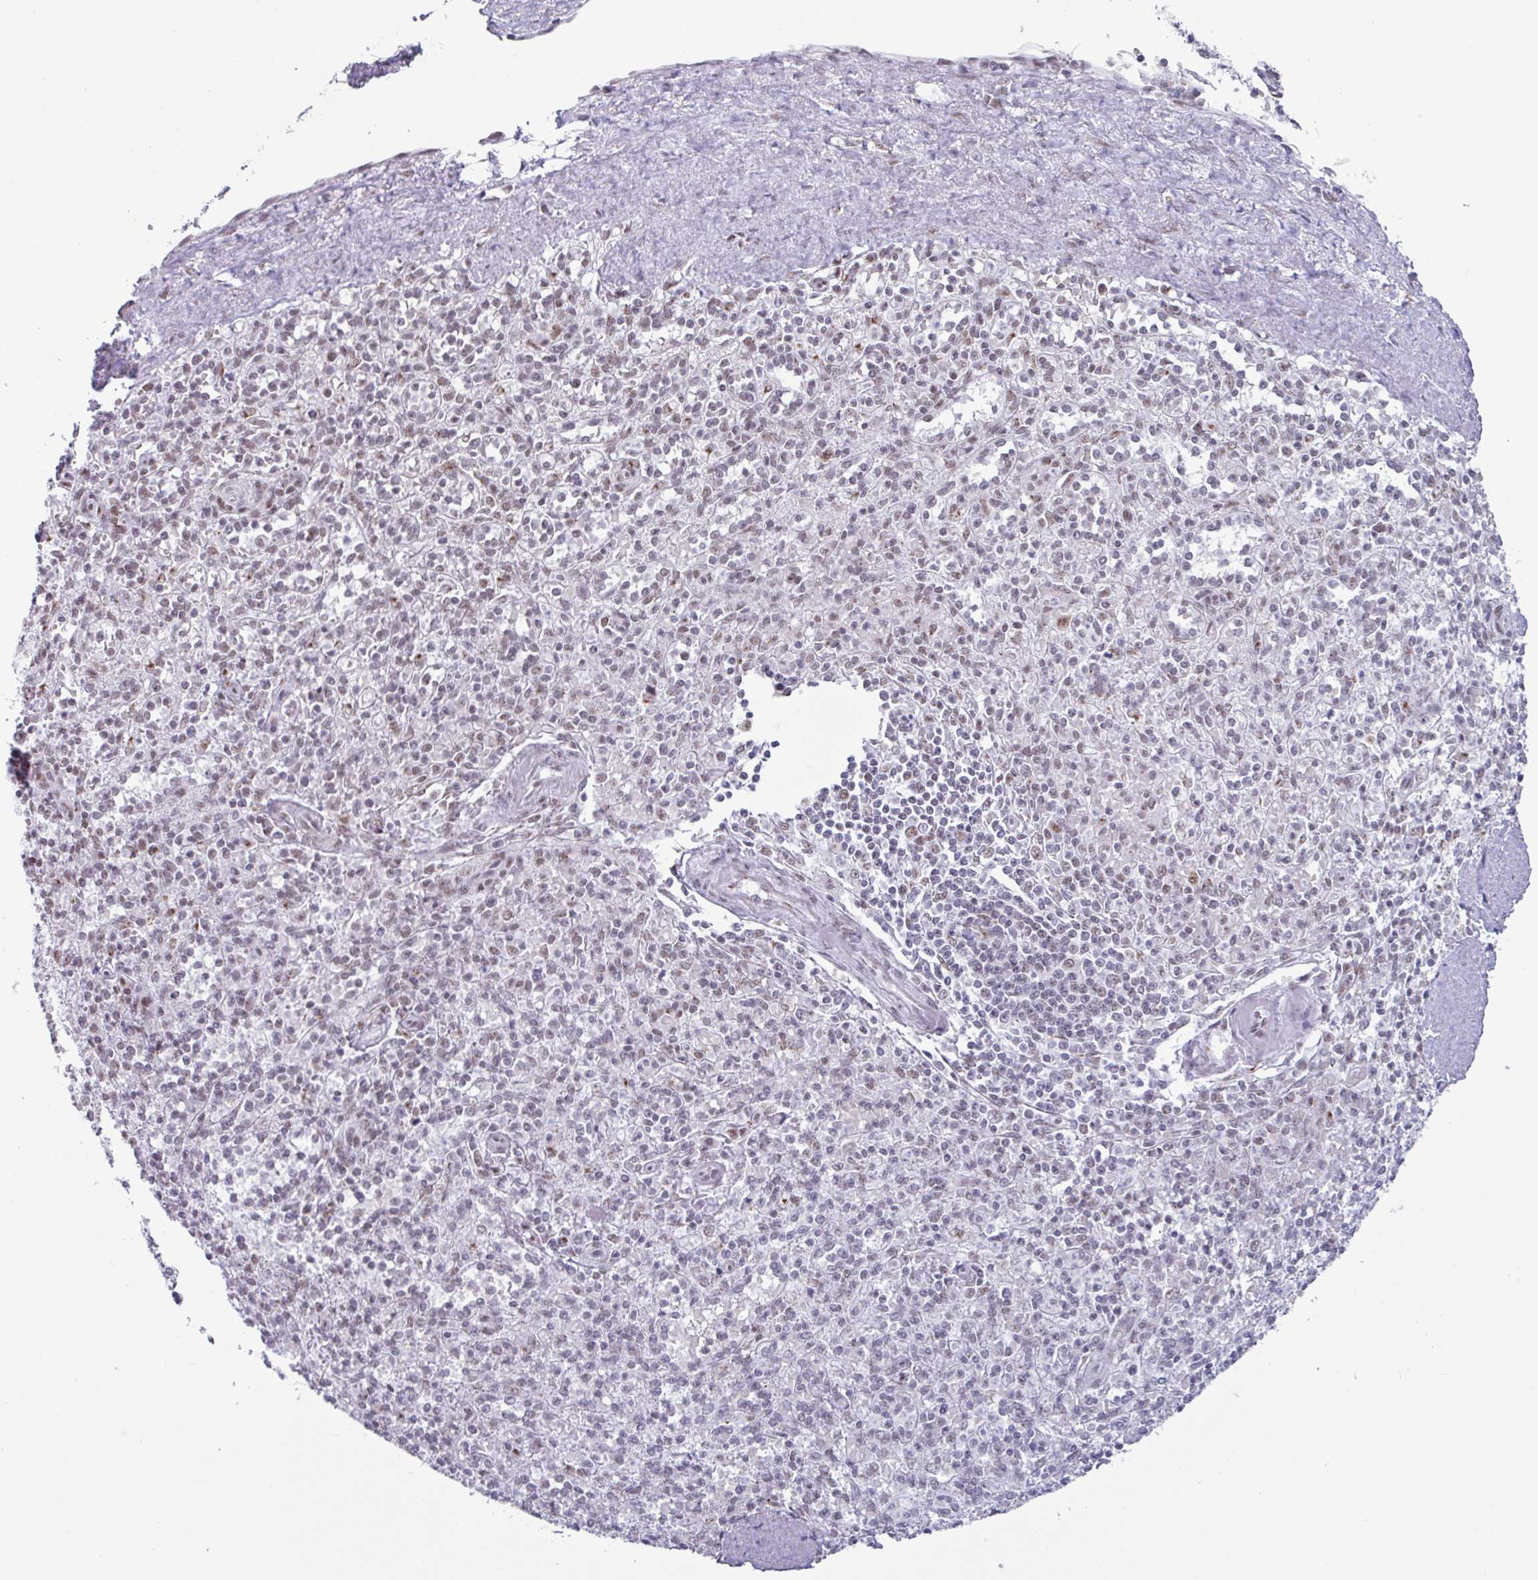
{"staining": {"intensity": "moderate", "quantity": "<25%", "location": "nuclear"}, "tissue": "spleen", "cell_type": "Cells in red pulp", "image_type": "normal", "snomed": [{"axis": "morphology", "description": "Normal tissue, NOS"}, {"axis": "topography", "description": "Spleen"}], "caption": "Immunohistochemical staining of benign spleen shows moderate nuclear protein expression in approximately <25% of cells in red pulp.", "gene": "PUF60", "patient": {"sex": "female", "age": 70}}